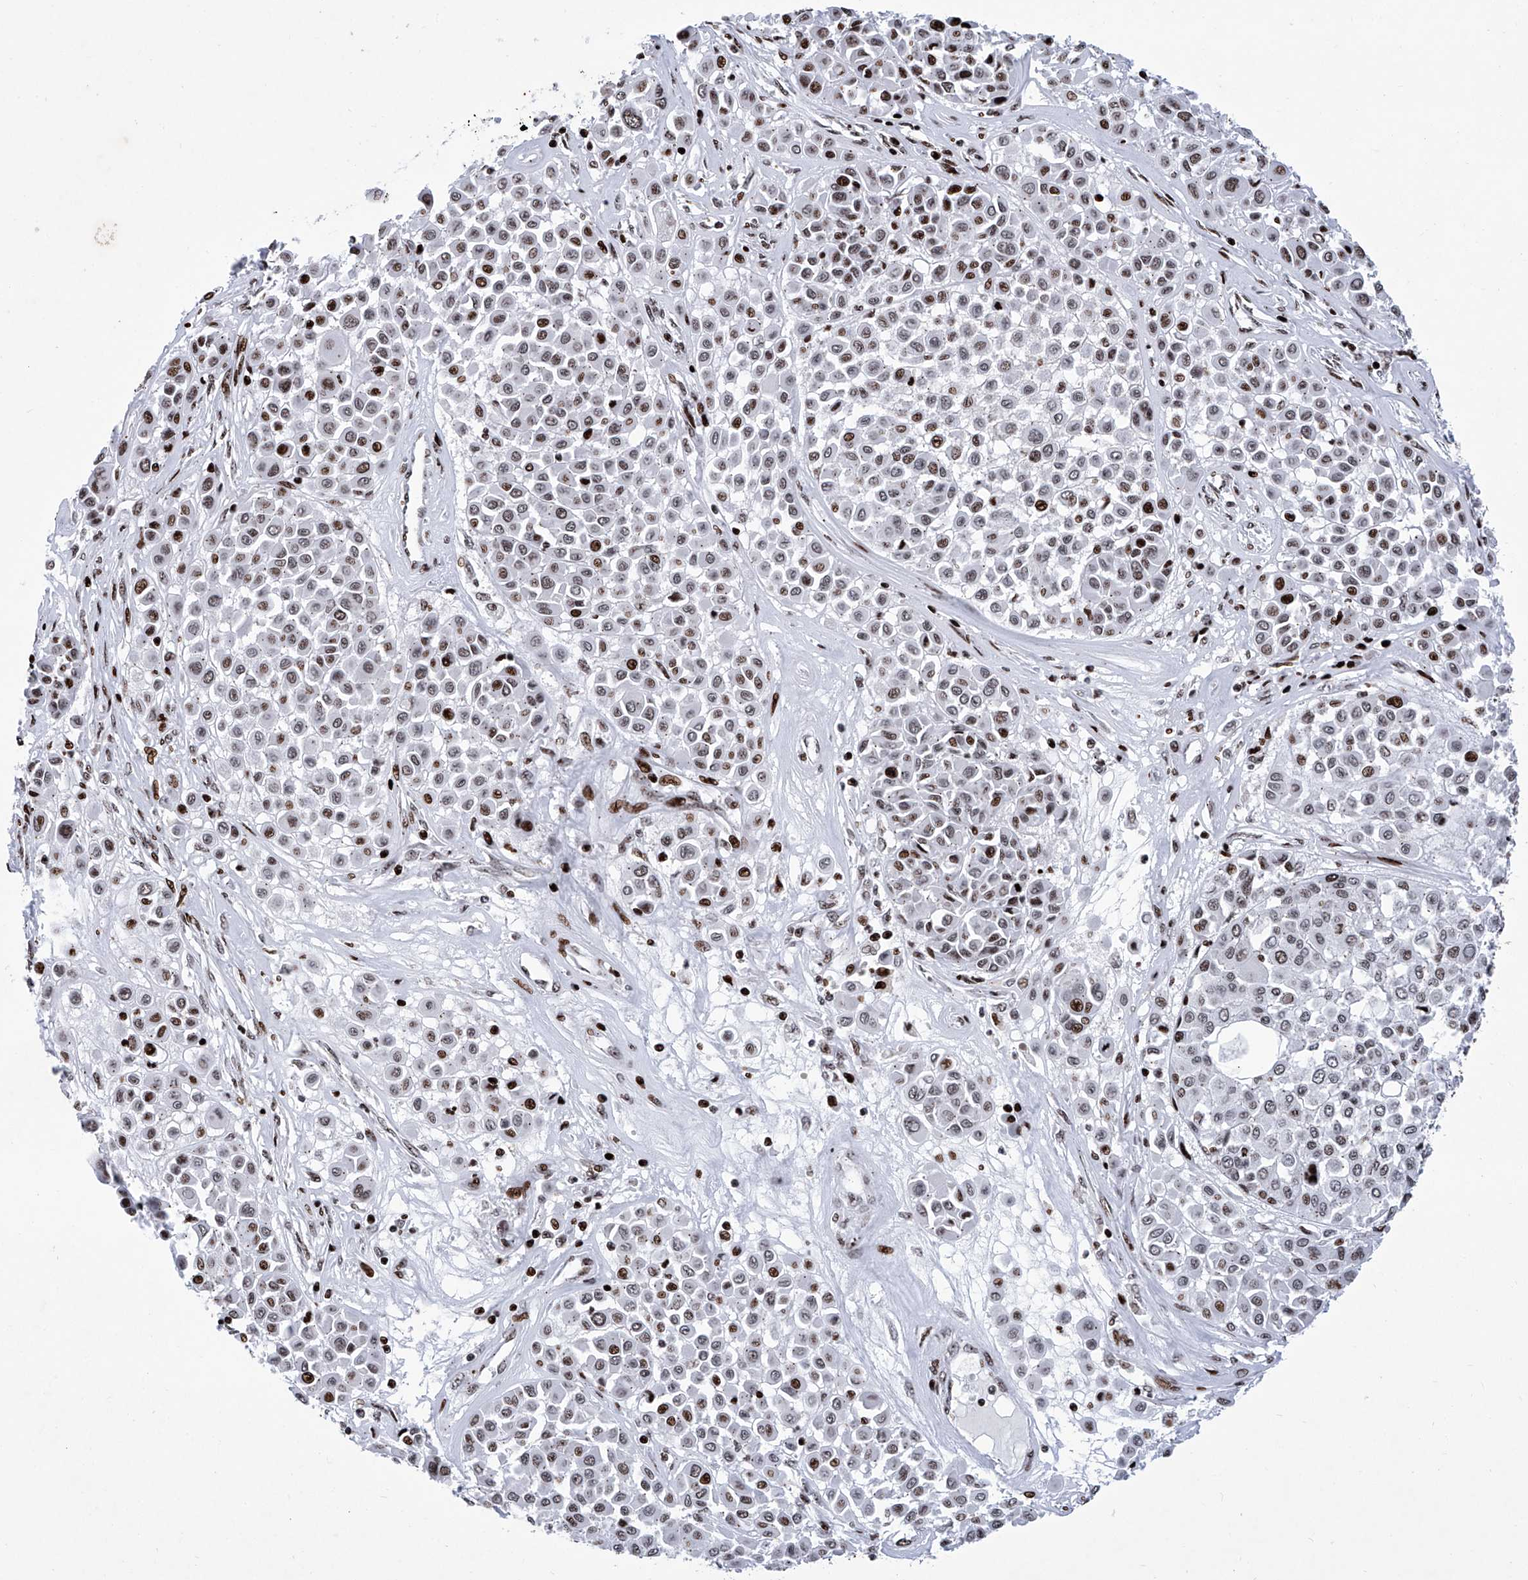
{"staining": {"intensity": "moderate", "quantity": "25%-75%", "location": "nuclear"}, "tissue": "melanoma", "cell_type": "Tumor cells", "image_type": "cancer", "snomed": [{"axis": "morphology", "description": "Malignant melanoma, Metastatic site"}, {"axis": "topography", "description": "Soft tissue"}], "caption": "Moderate nuclear protein expression is present in about 25%-75% of tumor cells in malignant melanoma (metastatic site).", "gene": "HEY2", "patient": {"sex": "male", "age": 41}}